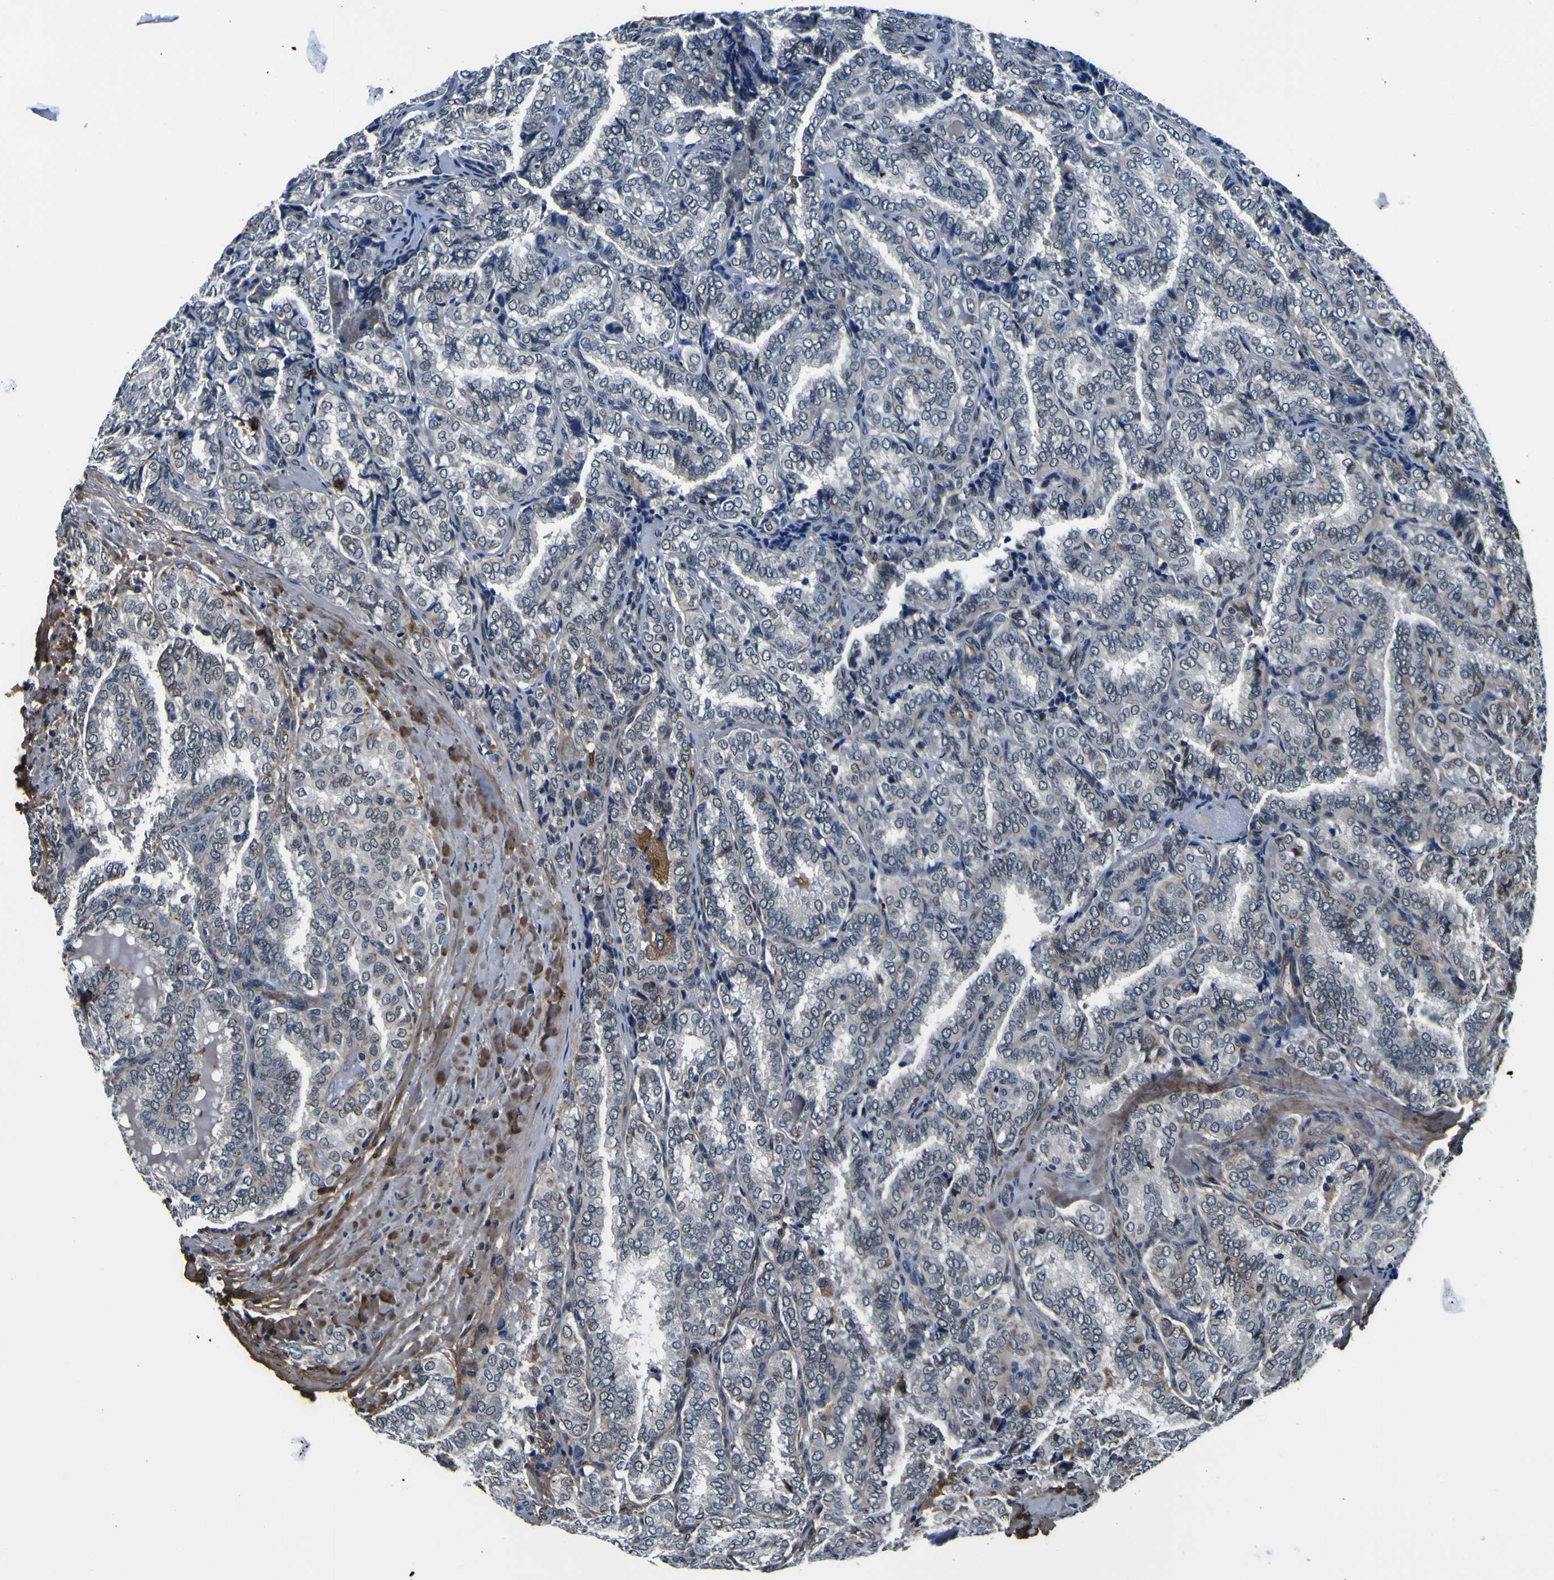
{"staining": {"intensity": "negative", "quantity": "none", "location": "none"}, "tissue": "thyroid cancer", "cell_type": "Tumor cells", "image_type": "cancer", "snomed": [{"axis": "morphology", "description": "Normal tissue, NOS"}, {"axis": "morphology", "description": "Papillary adenocarcinoma, NOS"}, {"axis": "topography", "description": "Thyroid gland"}], "caption": "The micrograph reveals no significant positivity in tumor cells of thyroid papillary adenocarcinoma.", "gene": "POSTN", "patient": {"sex": "female", "age": 30}}